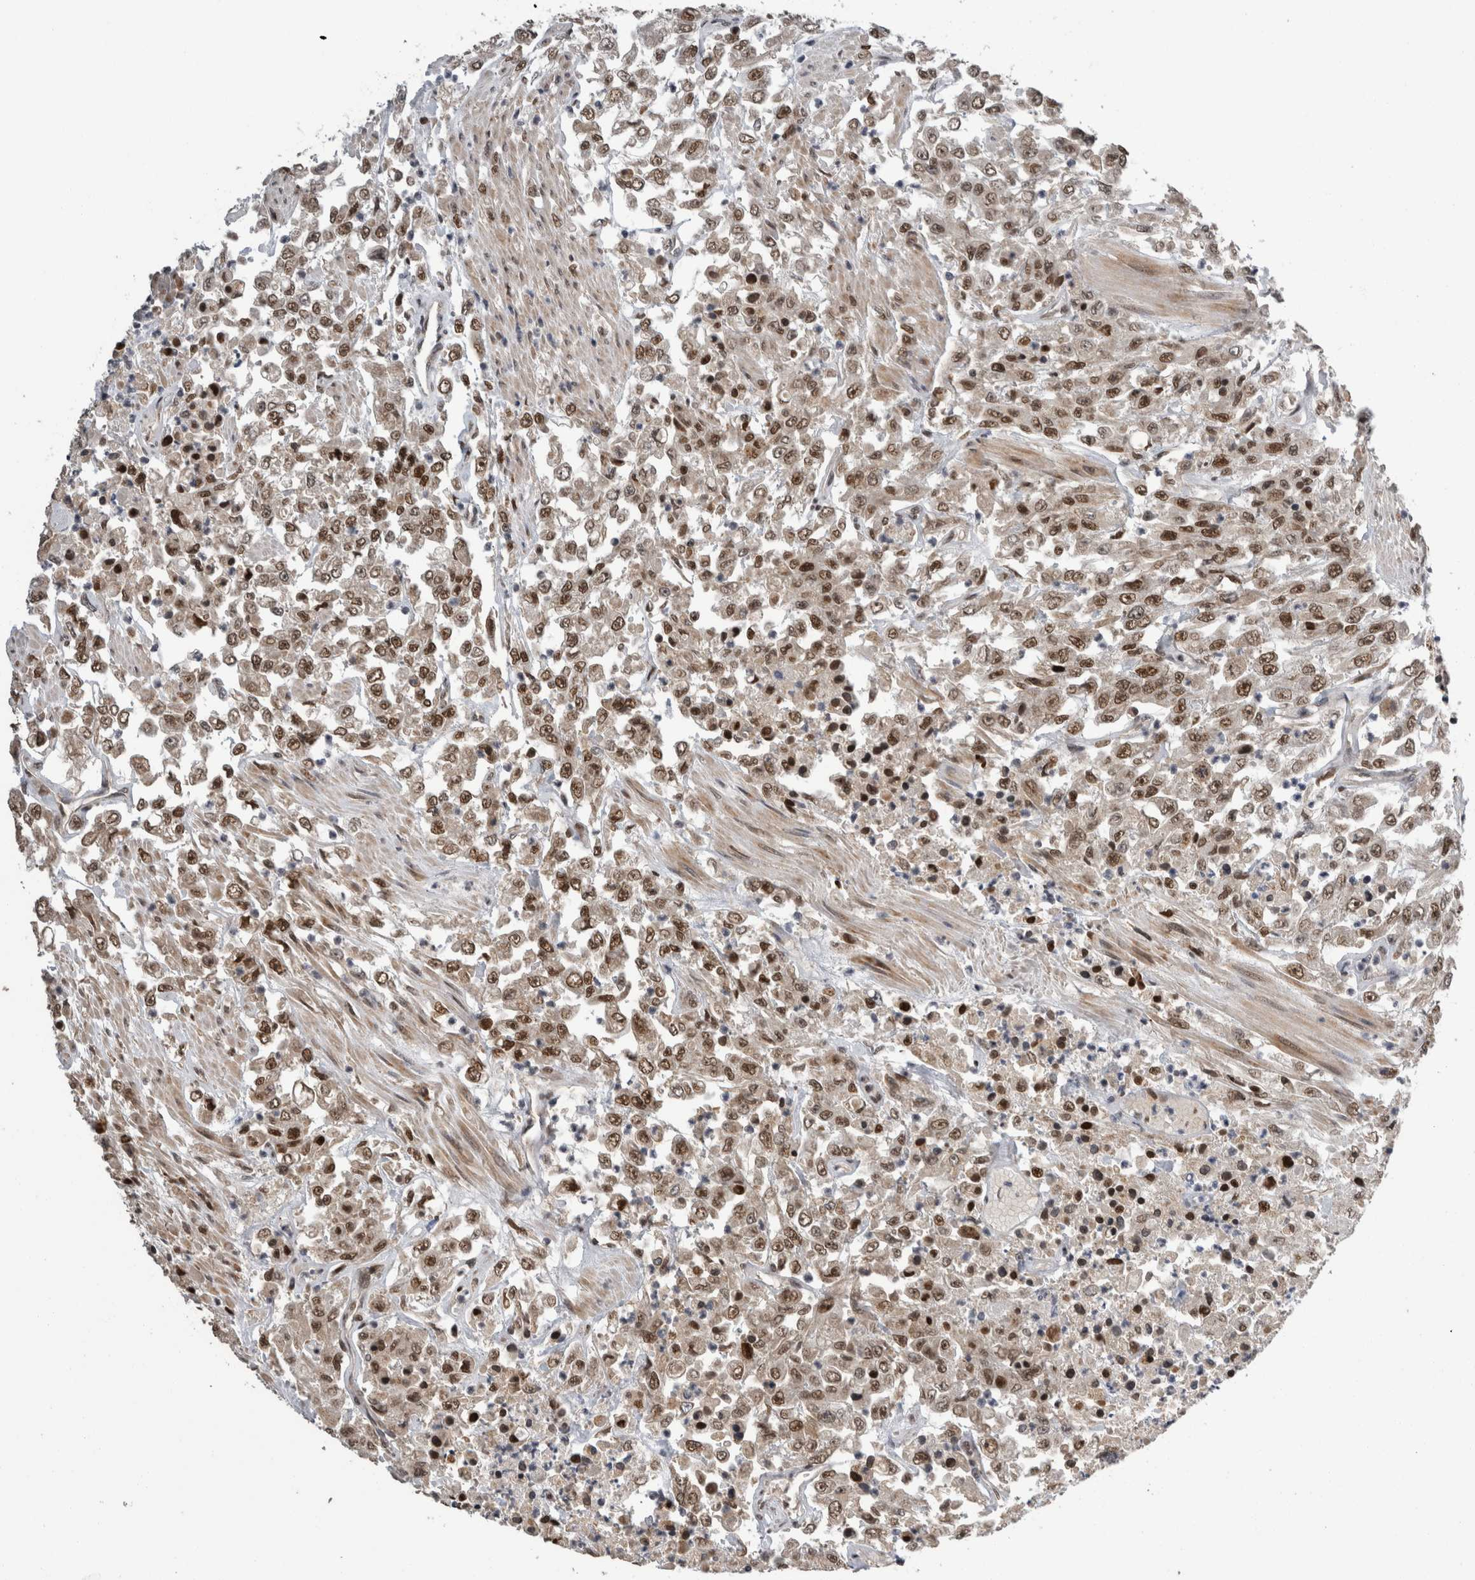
{"staining": {"intensity": "moderate", "quantity": ">75%", "location": "nuclear"}, "tissue": "urothelial cancer", "cell_type": "Tumor cells", "image_type": "cancer", "snomed": [{"axis": "morphology", "description": "Urothelial carcinoma, High grade"}, {"axis": "topography", "description": "Urinary bladder"}], "caption": "Immunohistochemical staining of high-grade urothelial carcinoma displays medium levels of moderate nuclear protein staining in about >75% of tumor cells.", "gene": "CPSF2", "patient": {"sex": "male", "age": 46}}